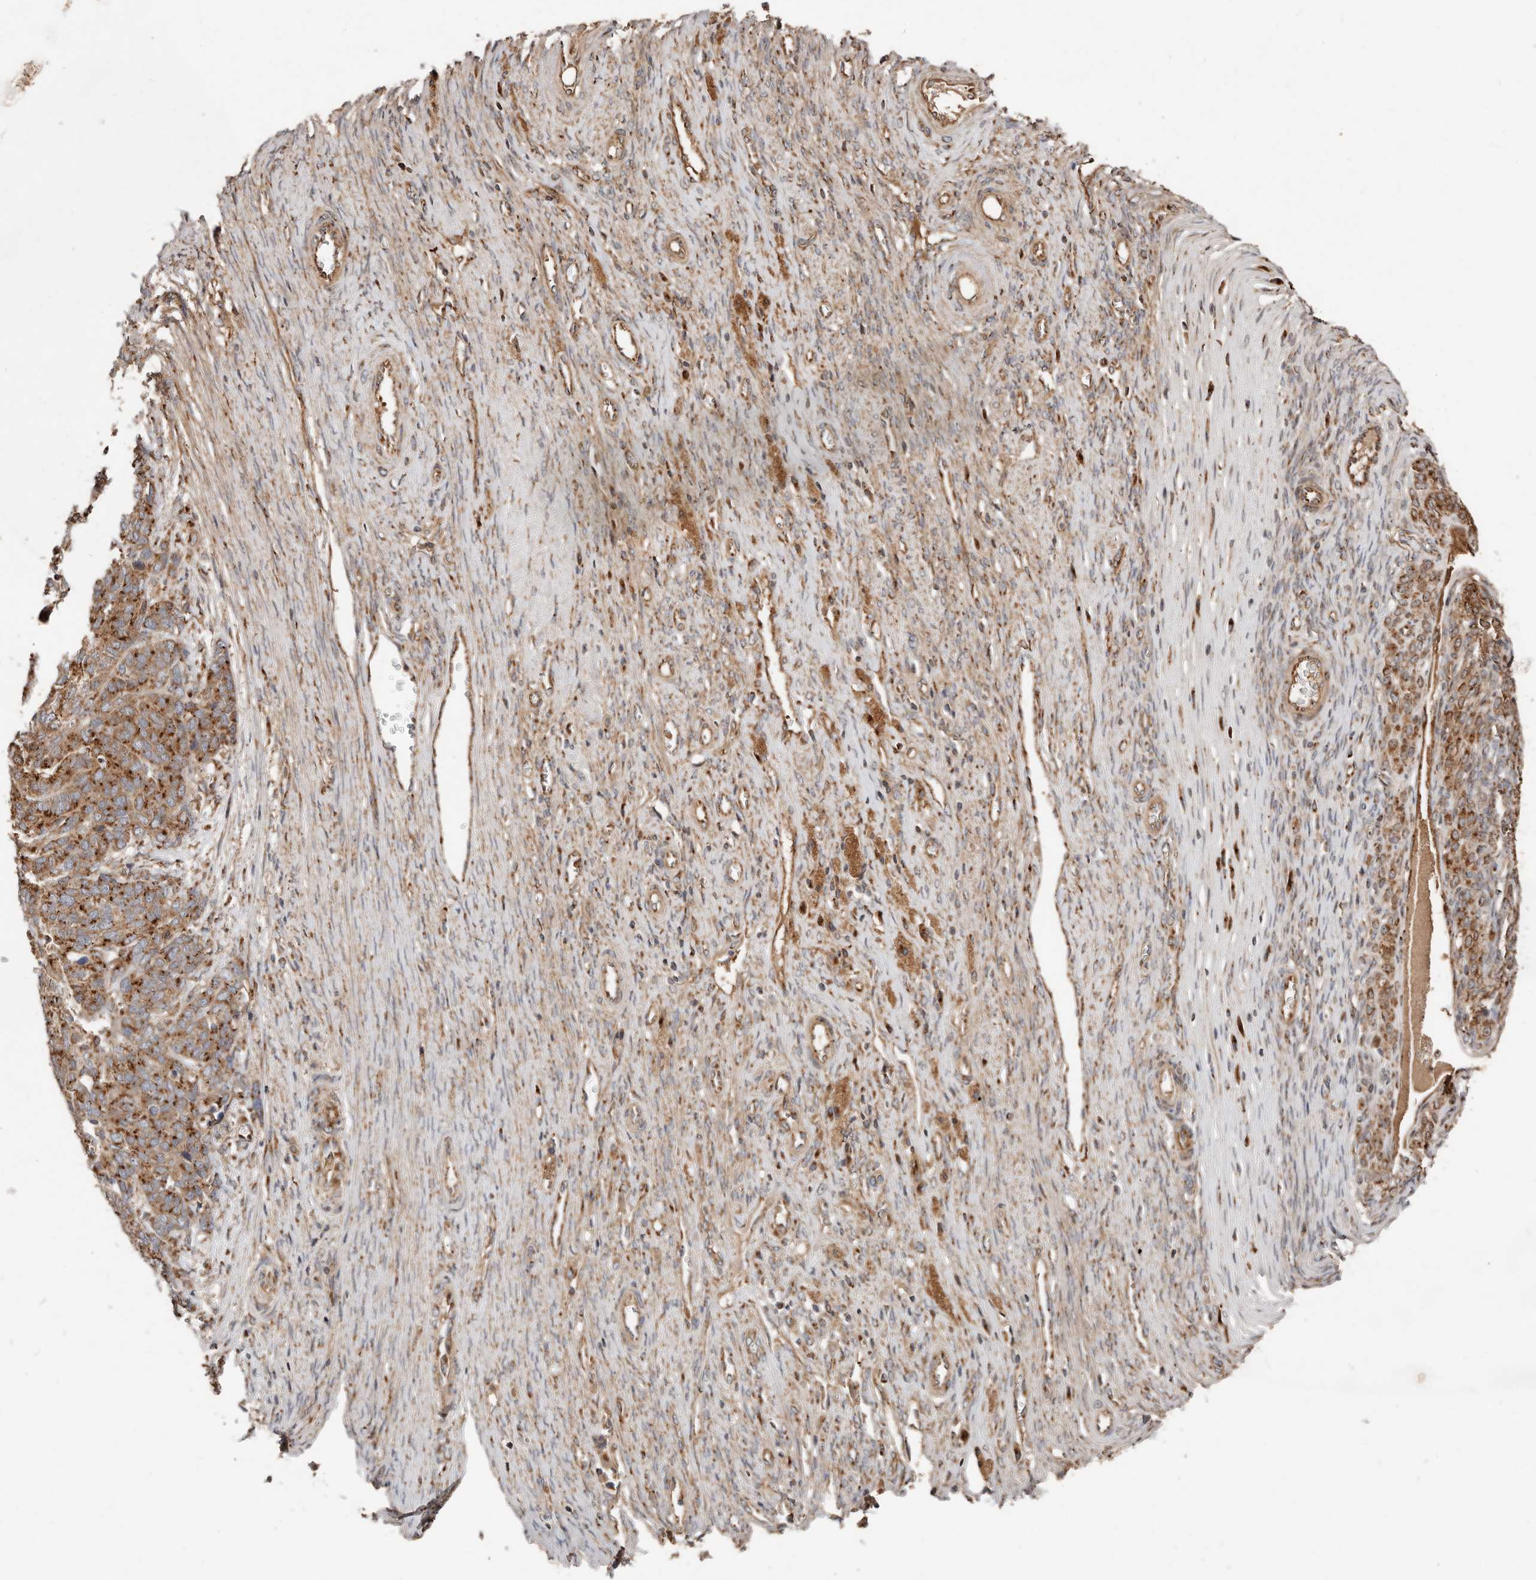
{"staining": {"intensity": "moderate", "quantity": ">75%", "location": "cytoplasmic/membranous"}, "tissue": "ovarian cancer", "cell_type": "Tumor cells", "image_type": "cancer", "snomed": [{"axis": "morphology", "description": "Cystadenocarcinoma, serous, NOS"}, {"axis": "topography", "description": "Ovary"}], "caption": "Ovarian cancer stained with DAB (3,3'-diaminobenzidine) immunohistochemistry (IHC) demonstrates medium levels of moderate cytoplasmic/membranous expression in about >75% of tumor cells.", "gene": "COG1", "patient": {"sex": "female", "age": 44}}